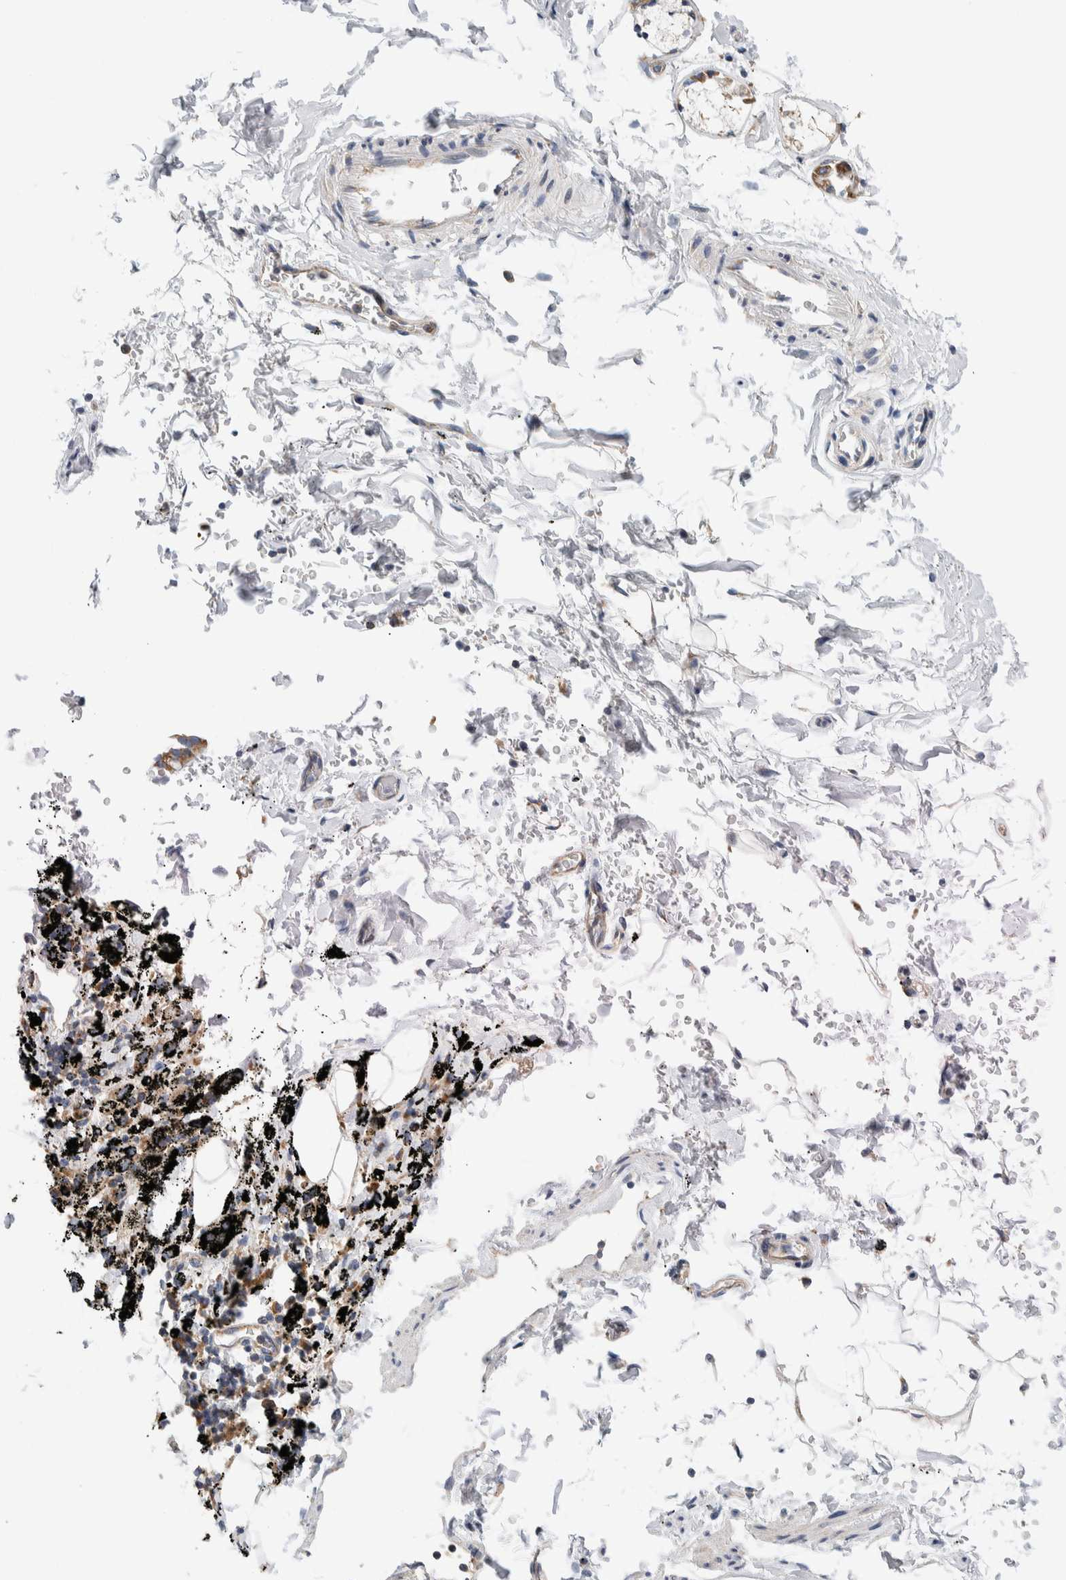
{"staining": {"intensity": "weak", "quantity": "<25%", "location": "cytoplasmic/membranous"}, "tissue": "adipose tissue", "cell_type": "Adipocytes", "image_type": "normal", "snomed": [{"axis": "morphology", "description": "Normal tissue, NOS"}, {"axis": "topography", "description": "Cartilage tissue"}, {"axis": "topography", "description": "Lung"}], "caption": "DAB immunohistochemical staining of unremarkable human adipose tissue reveals no significant positivity in adipocytes. (Stains: DAB (3,3'-diaminobenzidine) IHC with hematoxylin counter stain, Microscopy: brightfield microscopy at high magnification).", "gene": "RACK1", "patient": {"sex": "female", "age": 77}}